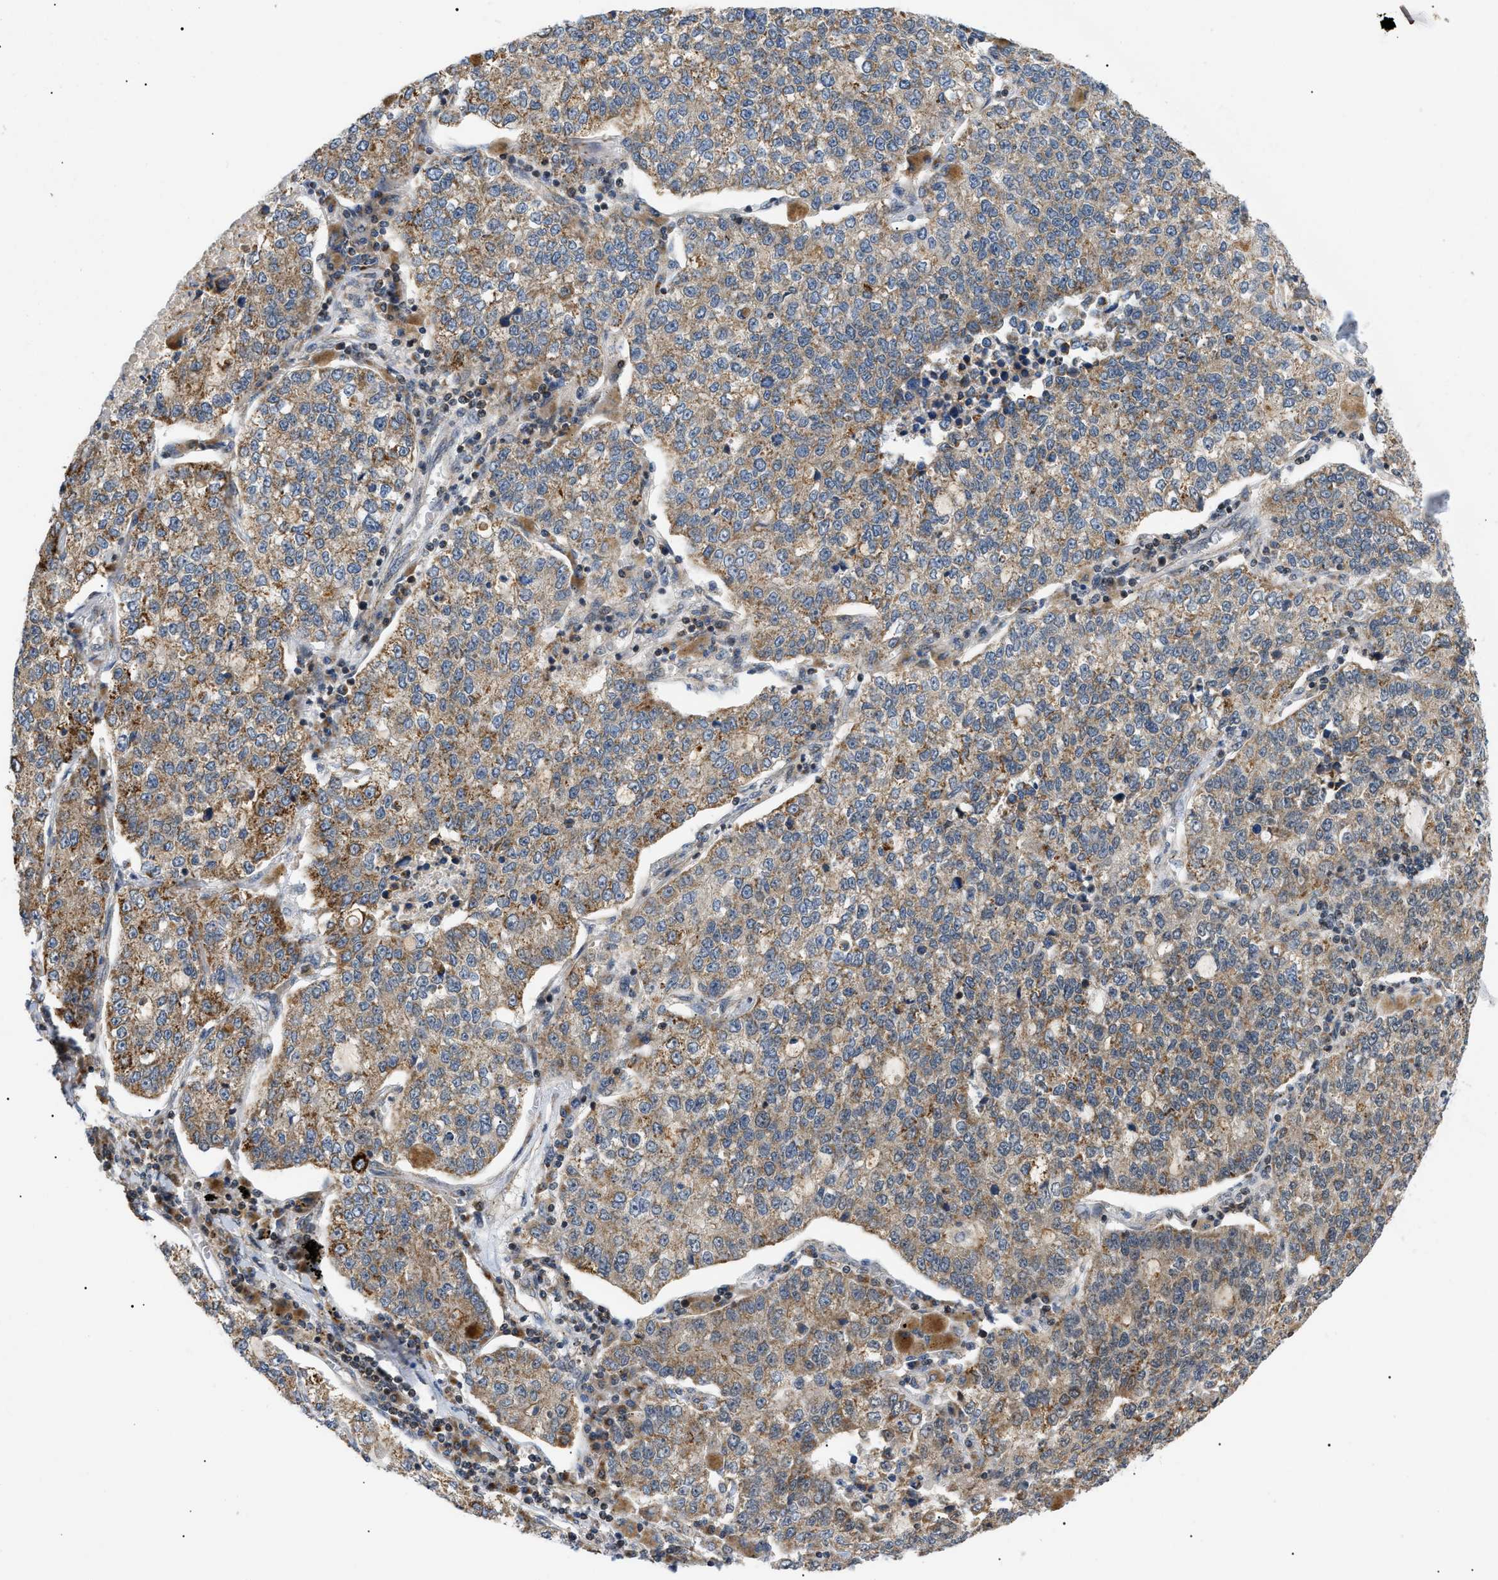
{"staining": {"intensity": "weak", "quantity": ">75%", "location": "cytoplasmic/membranous"}, "tissue": "lung cancer", "cell_type": "Tumor cells", "image_type": "cancer", "snomed": [{"axis": "morphology", "description": "Adenocarcinoma, NOS"}, {"axis": "topography", "description": "Lung"}], "caption": "High-power microscopy captured an IHC image of lung cancer (adenocarcinoma), revealing weak cytoplasmic/membranous staining in approximately >75% of tumor cells.", "gene": "ZBTB11", "patient": {"sex": "male", "age": 49}}